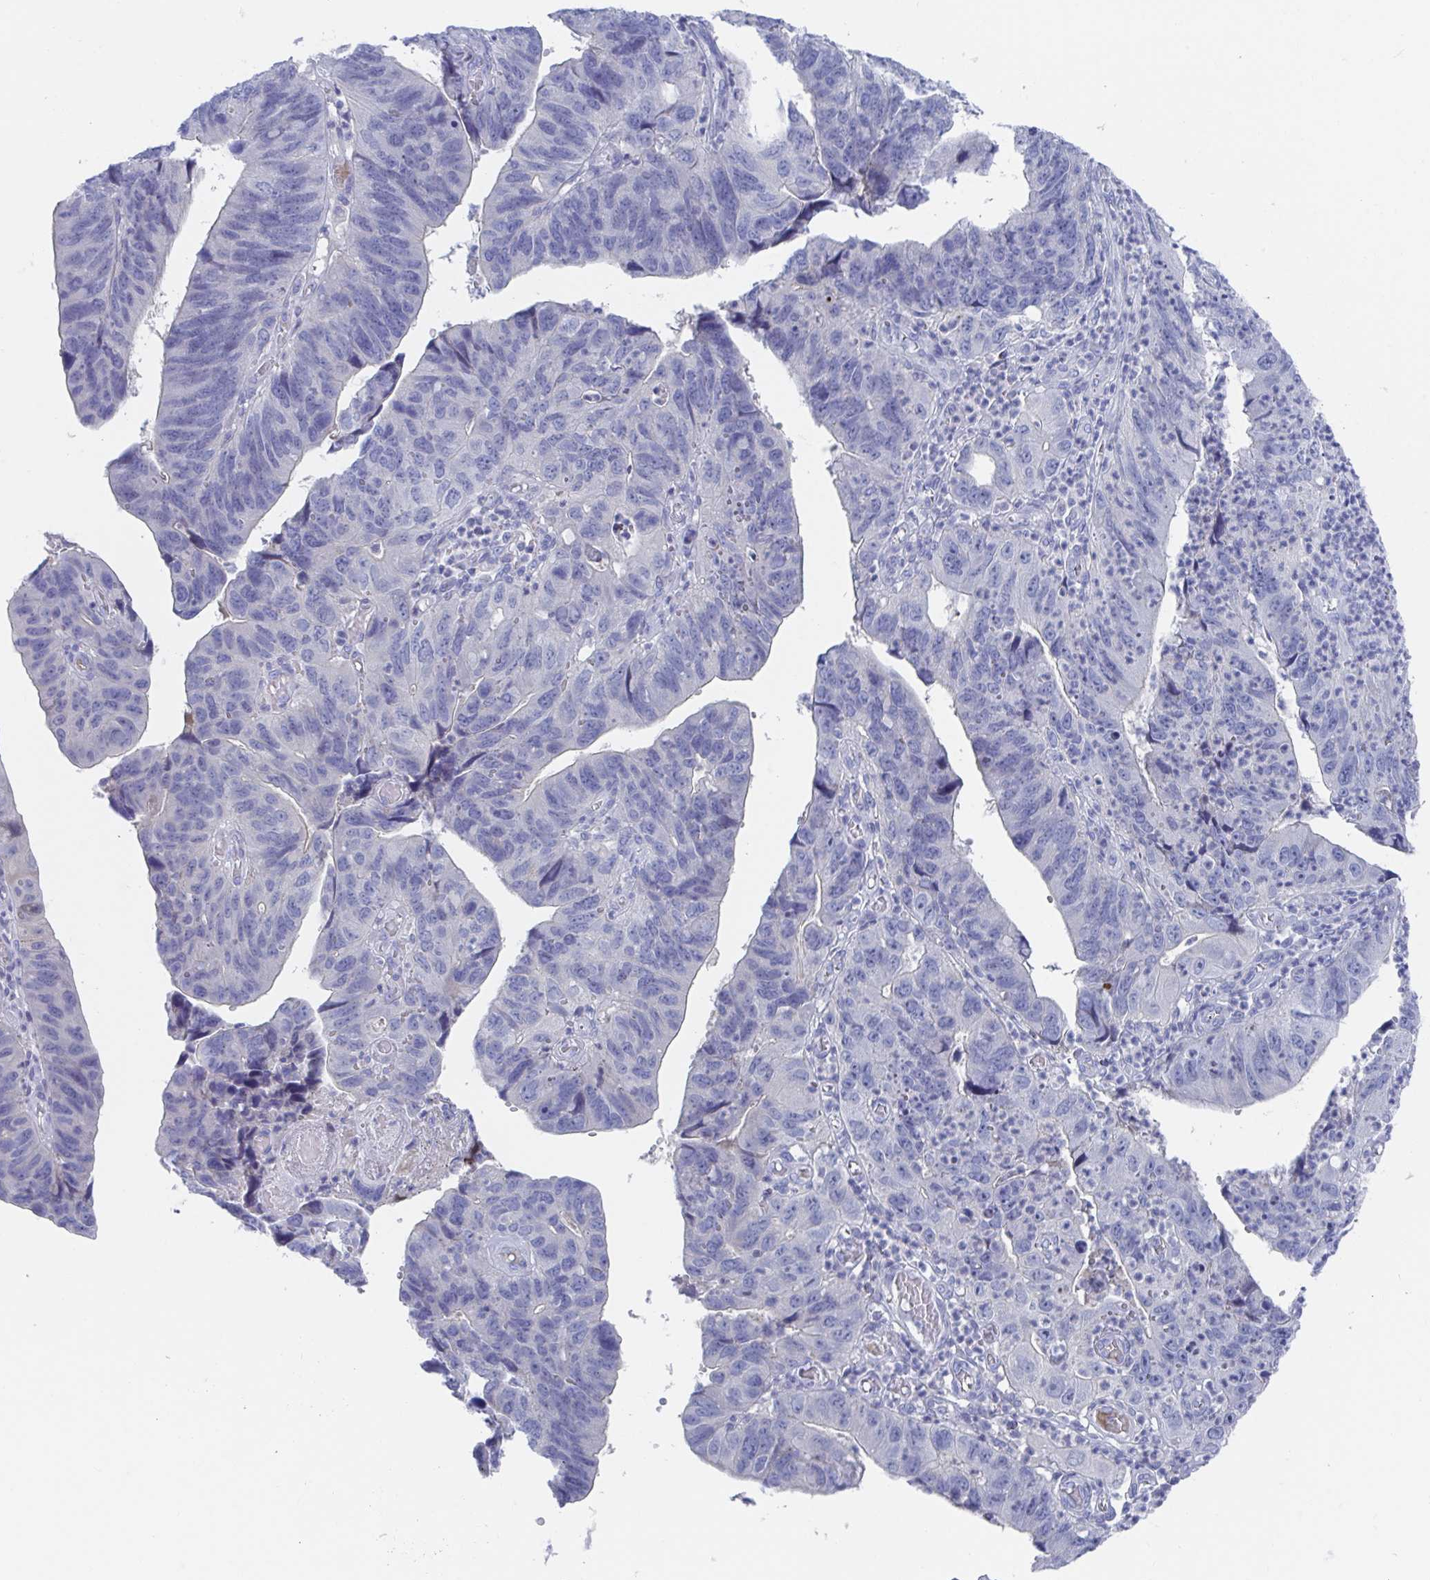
{"staining": {"intensity": "negative", "quantity": "none", "location": "none"}, "tissue": "stomach cancer", "cell_type": "Tumor cells", "image_type": "cancer", "snomed": [{"axis": "morphology", "description": "Adenocarcinoma, NOS"}, {"axis": "topography", "description": "Stomach"}], "caption": "A histopathology image of human adenocarcinoma (stomach) is negative for staining in tumor cells.", "gene": "TNFAIP6", "patient": {"sex": "male", "age": 59}}